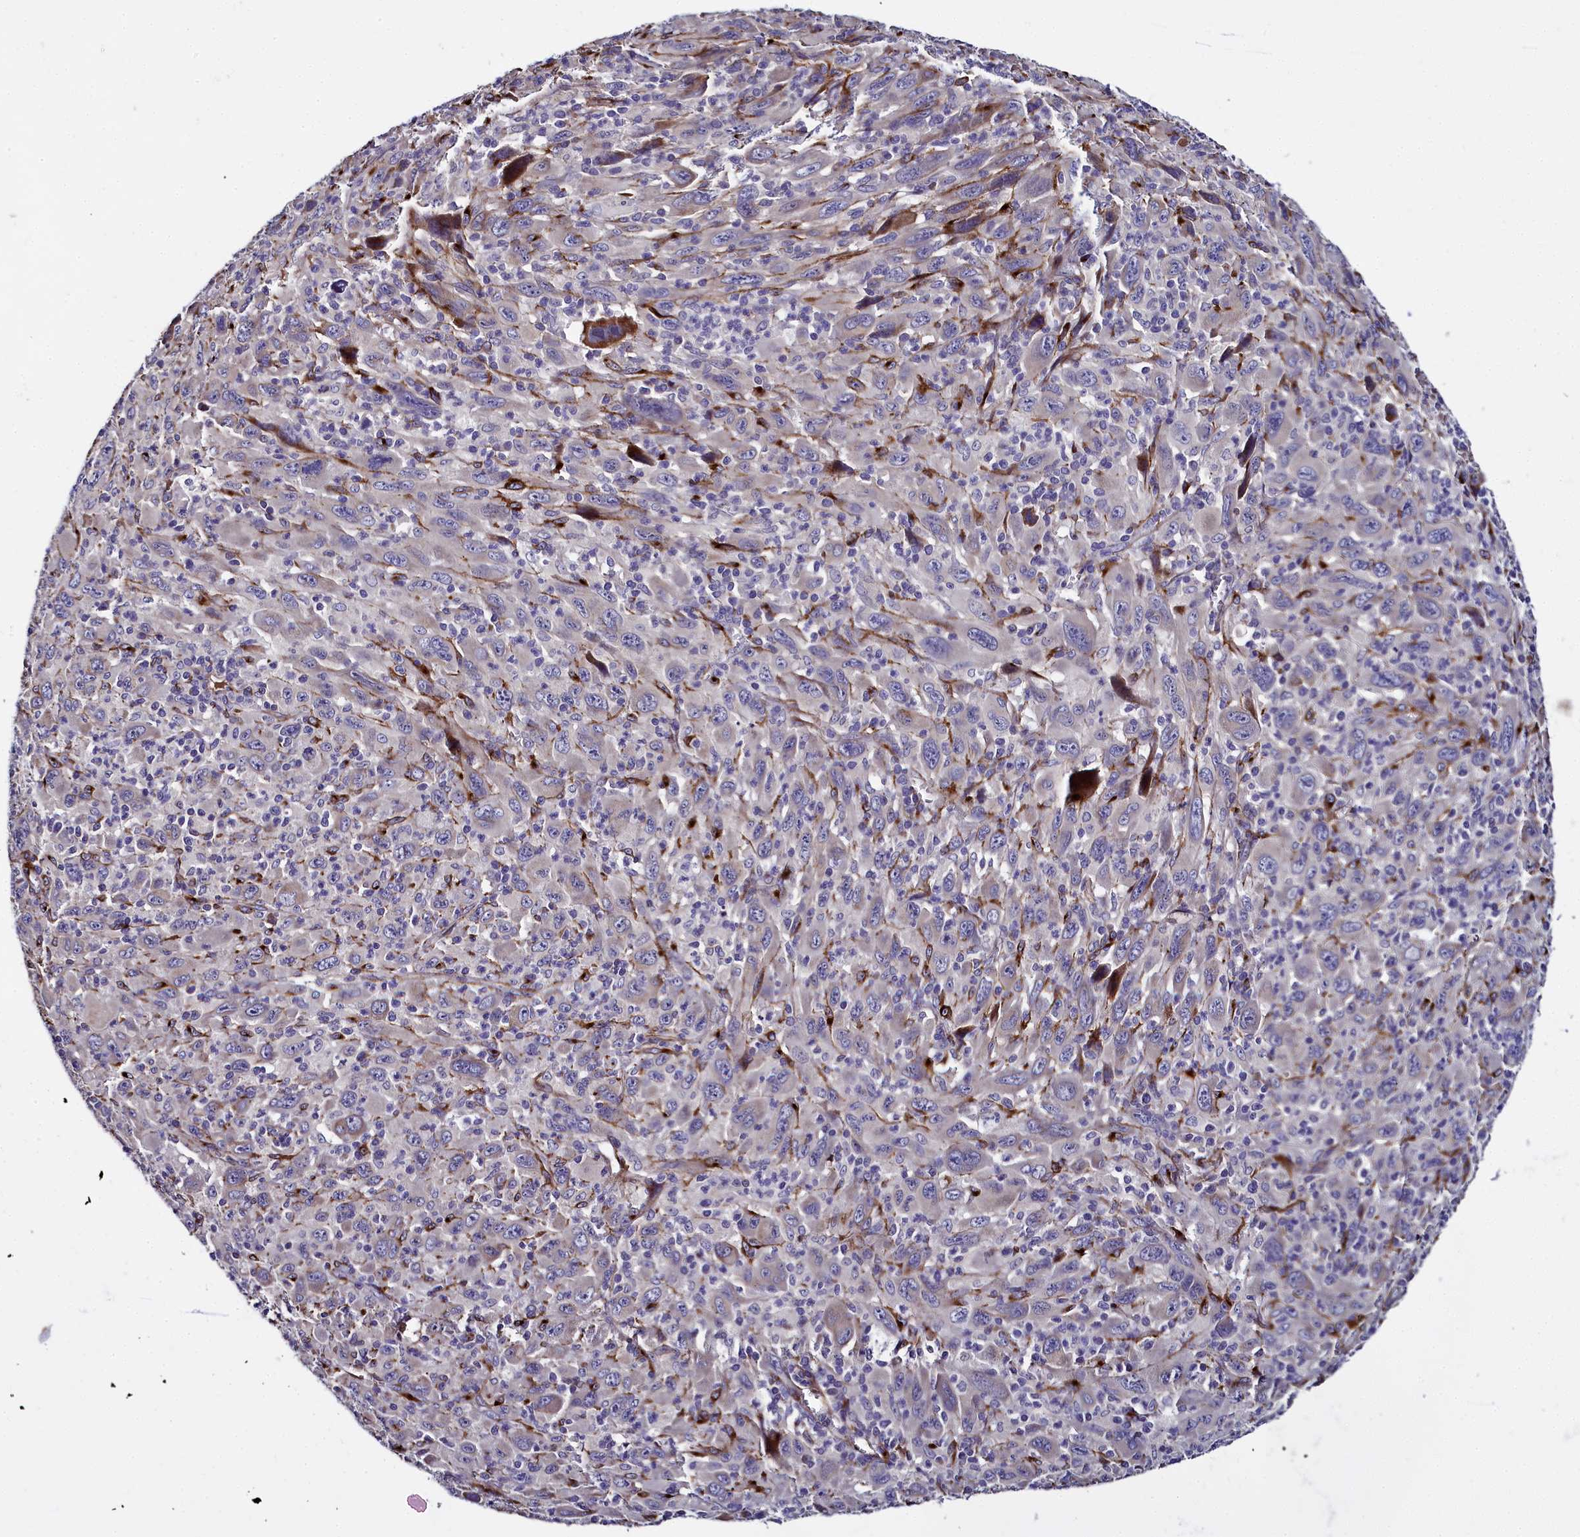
{"staining": {"intensity": "weak", "quantity": "<25%", "location": "cytoplasmic/membranous"}, "tissue": "melanoma", "cell_type": "Tumor cells", "image_type": "cancer", "snomed": [{"axis": "morphology", "description": "Malignant melanoma, Metastatic site"}, {"axis": "topography", "description": "Skin"}], "caption": "The photomicrograph exhibits no staining of tumor cells in malignant melanoma (metastatic site).", "gene": "MRC2", "patient": {"sex": "female", "age": 56}}